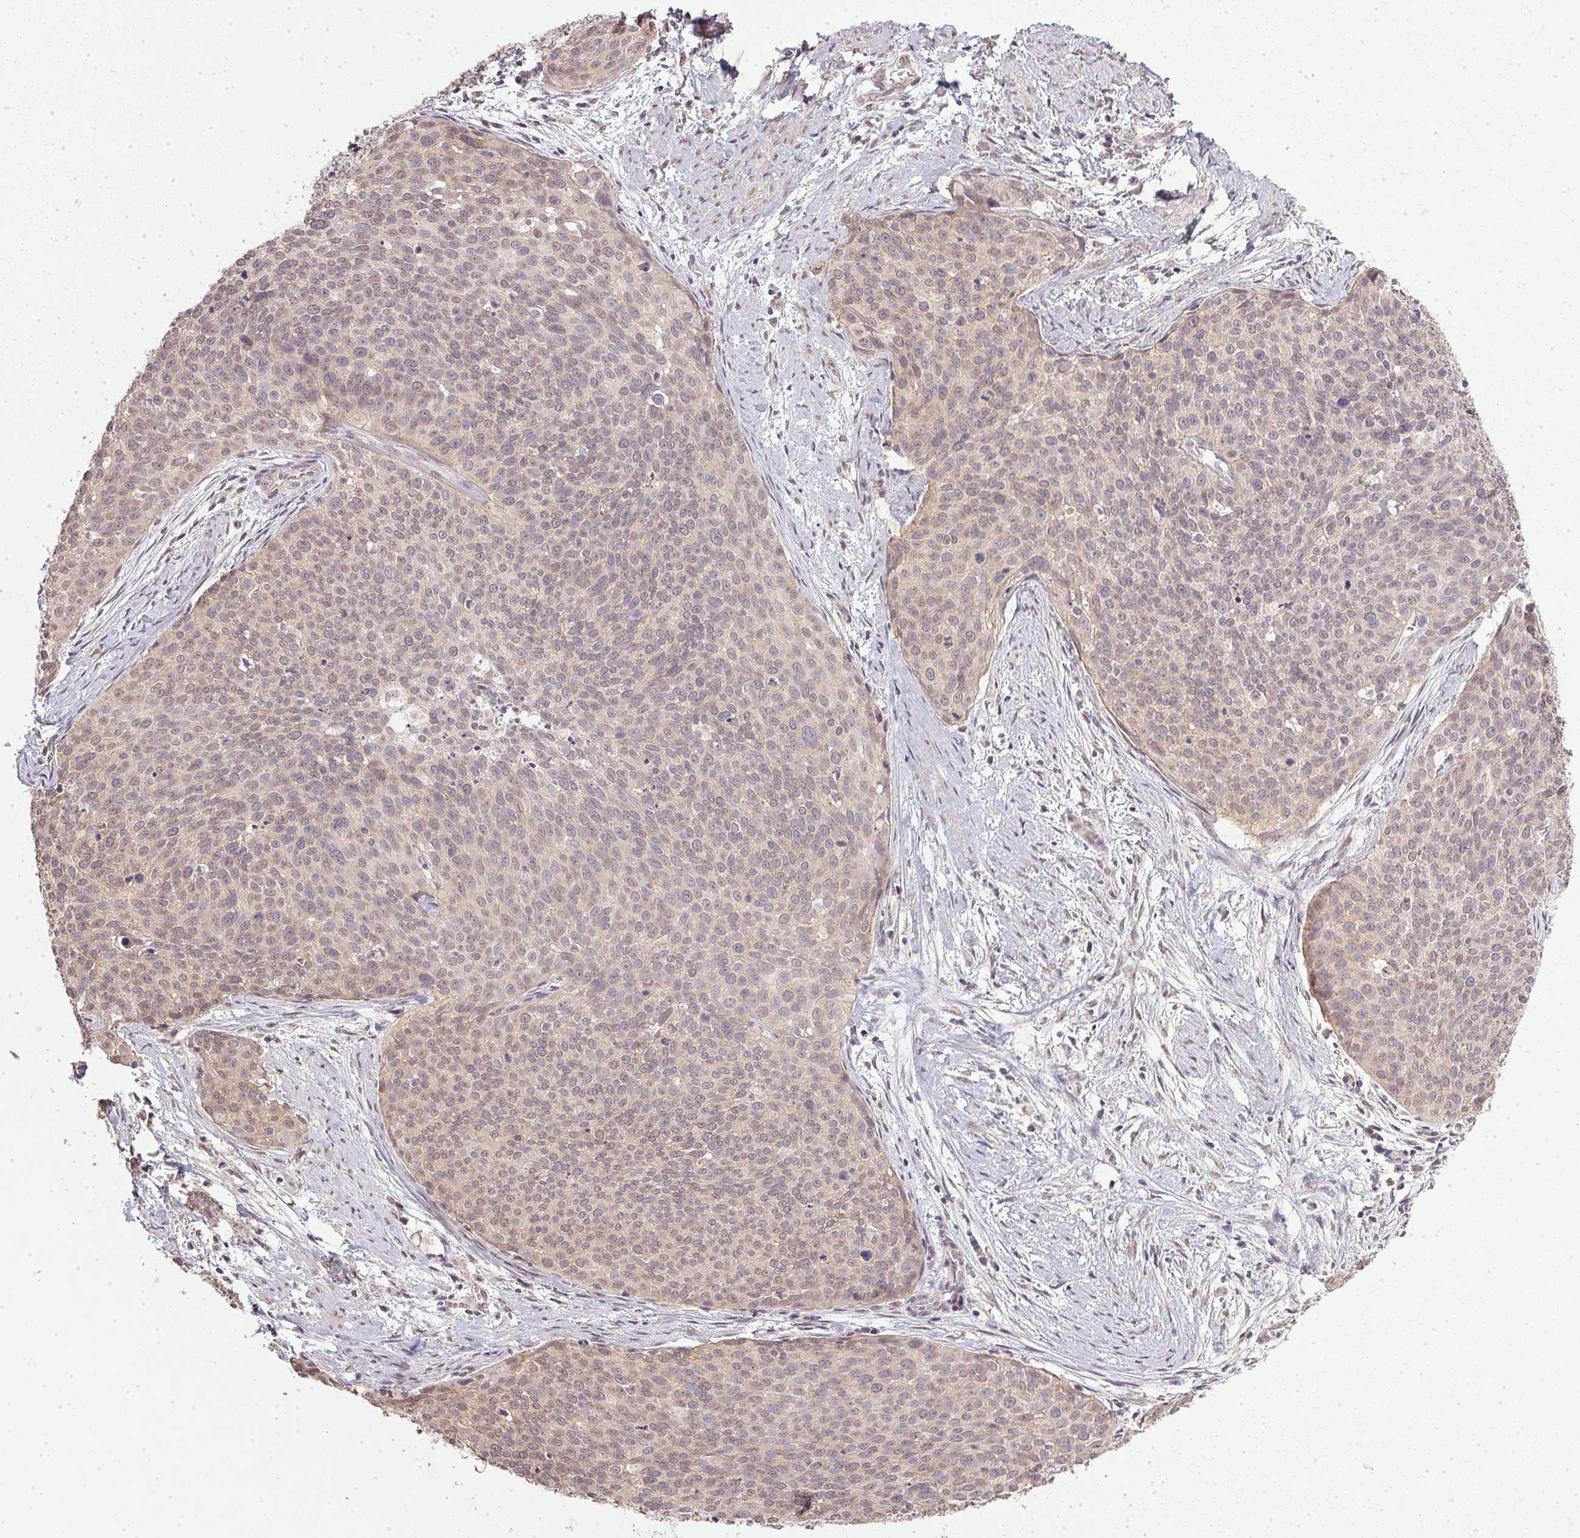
{"staining": {"intensity": "weak", "quantity": "<25%", "location": "cytoplasmic/membranous"}, "tissue": "cervical cancer", "cell_type": "Tumor cells", "image_type": "cancer", "snomed": [{"axis": "morphology", "description": "Squamous cell carcinoma, NOS"}, {"axis": "topography", "description": "Cervix"}], "caption": "Immunohistochemical staining of human cervical cancer shows no significant staining in tumor cells.", "gene": "PPP4R4", "patient": {"sex": "female", "age": 39}}